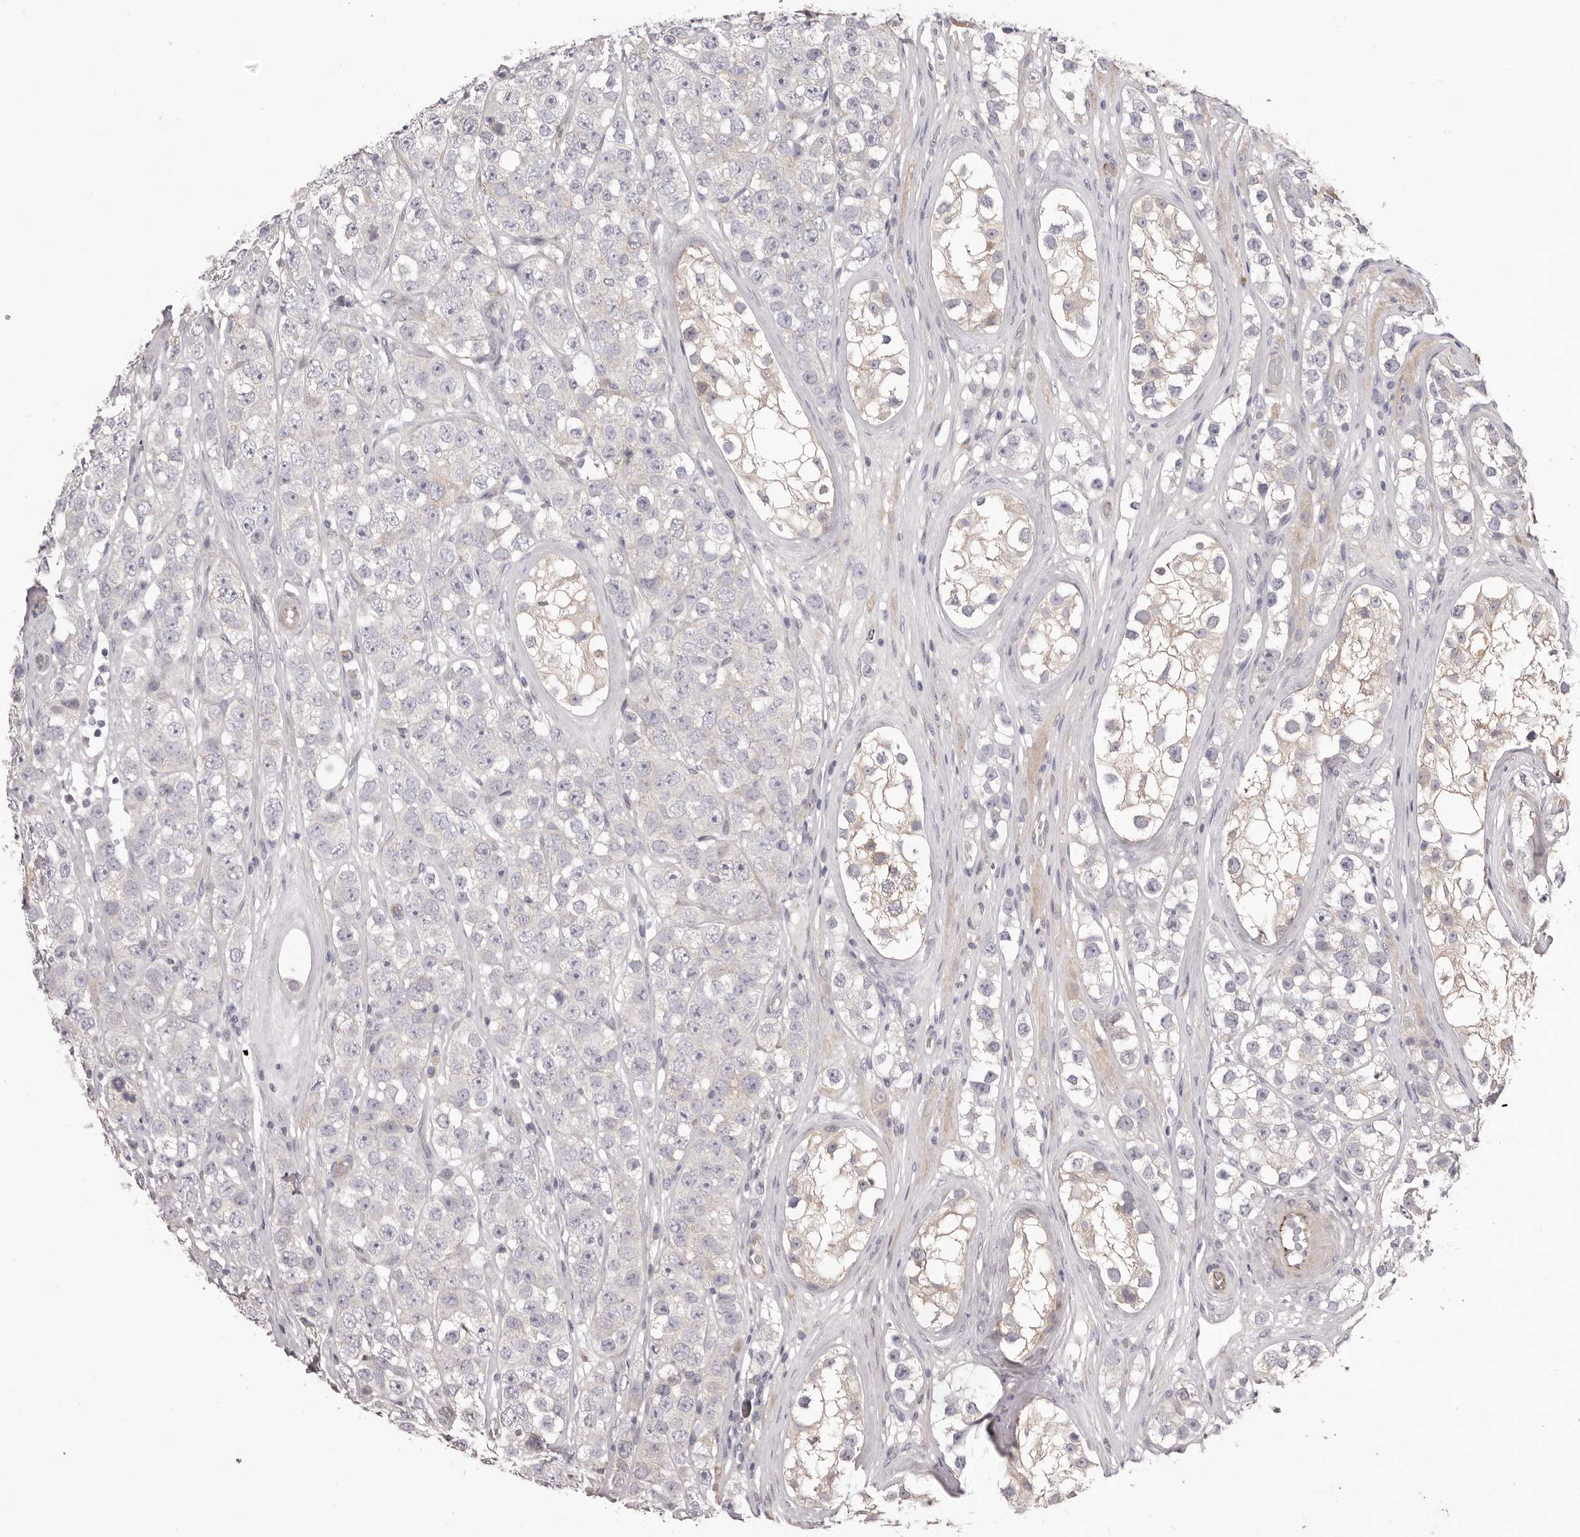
{"staining": {"intensity": "negative", "quantity": "none", "location": "none"}, "tissue": "testis cancer", "cell_type": "Tumor cells", "image_type": "cancer", "snomed": [{"axis": "morphology", "description": "Seminoma, NOS"}, {"axis": "topography", "description": "Testis"}], "caption": "Testis cancer was stained to show a protein in brown. There is no significant staining in tumor cells.", "gene": "PNRC1", "patient": {"sex": "male", "age": 28}}